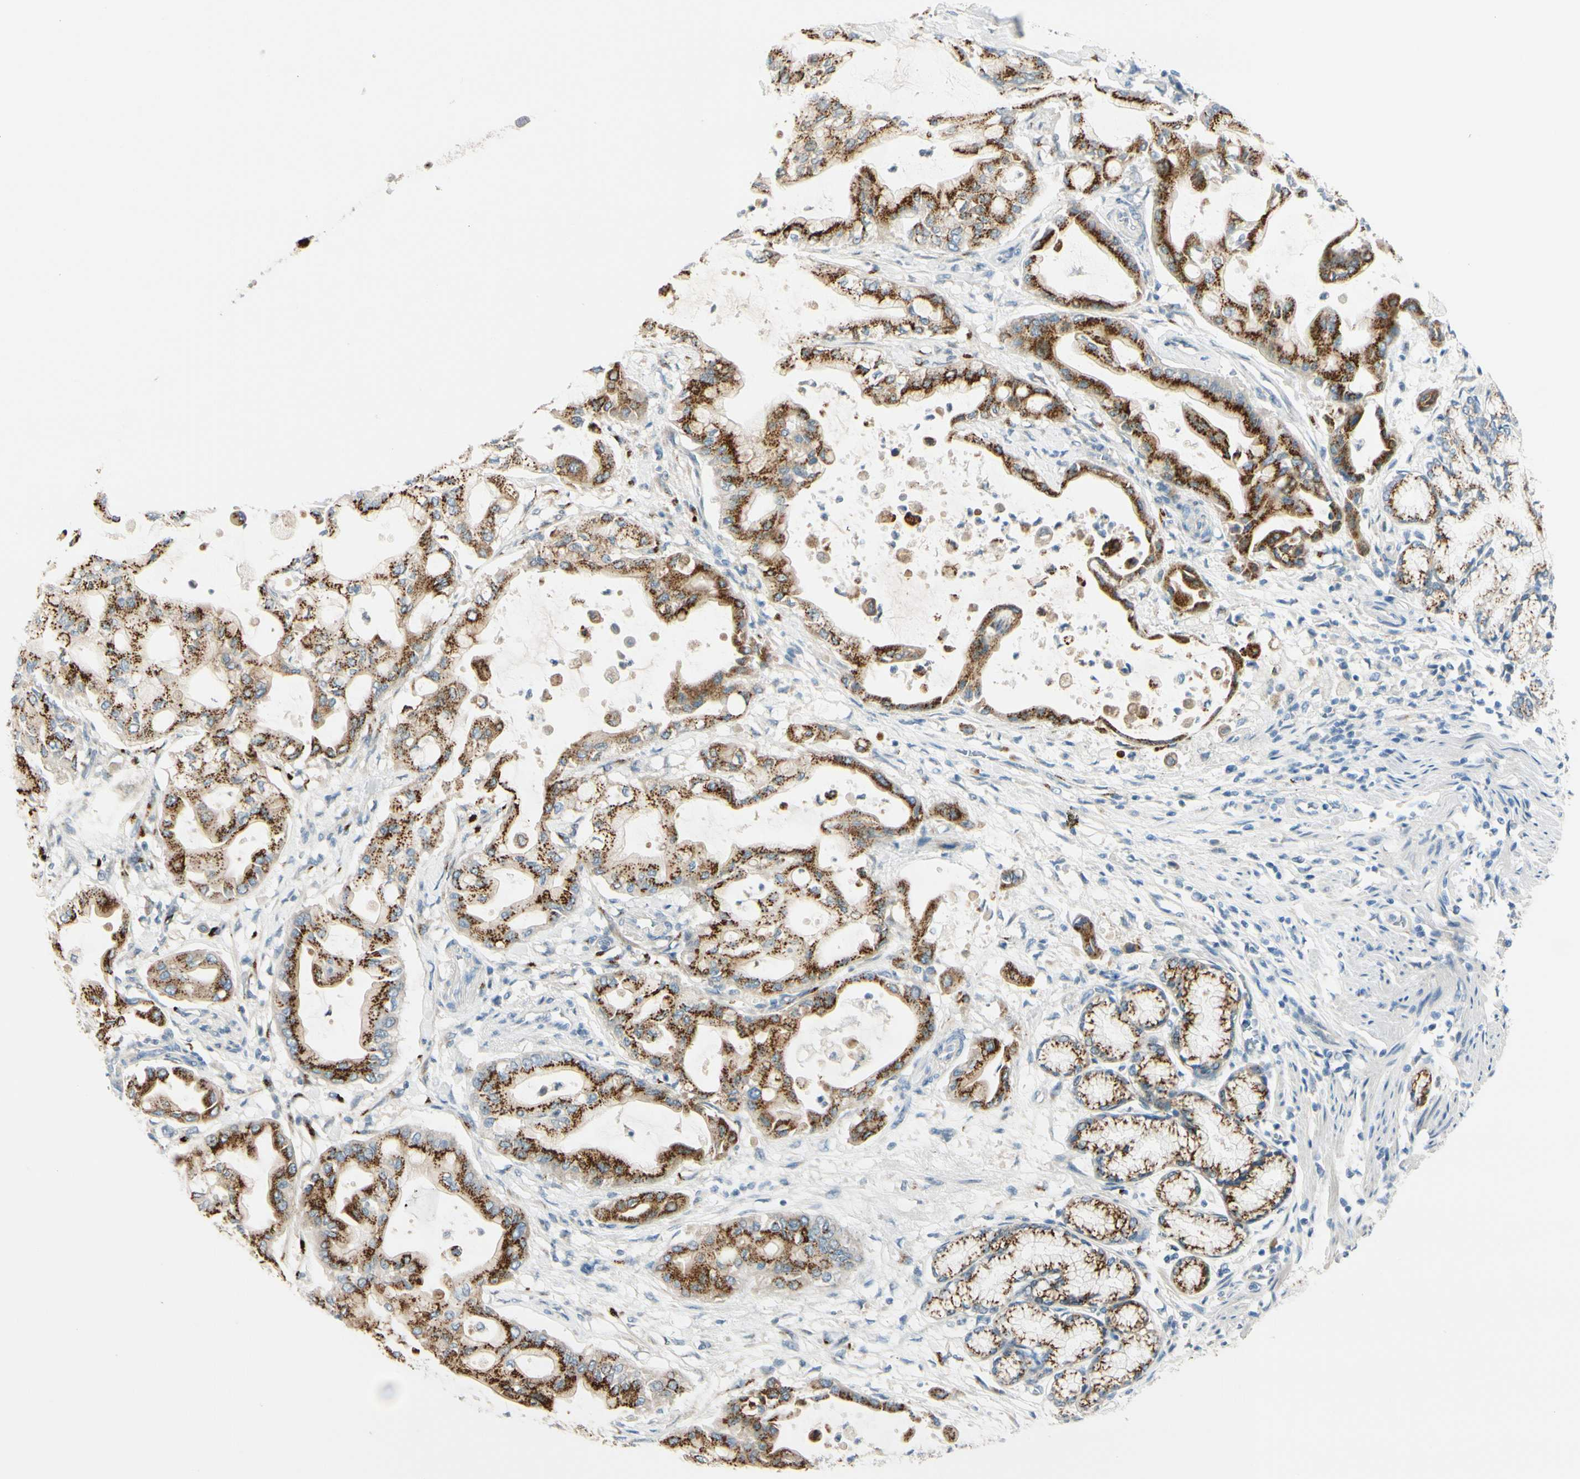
{"staining": {"intensity": "strong", "quantity": ">75%", "location": "cytoplasmic/membranous"}, "tissue": "pancreatic cancer", "cell_type": "Tumor cells", "image_type": "cancer", "snomed": [{"axis": "morphology", "description": "Adenocarcinoma, NOS"}, {"axis": "morphology", "description": "Adenocarcinoma, metastatic, NOS"}, {"axis": "topography", "description": "Lymph node"}, {"axis": "topography", "description": "Pancreas"}, {"axis": "topography", "description": "Duodenum"}], "caption": "Tumor cells show high levels of strong cytoplasmic/membranous staining in about >75% of cells in human pancreatic metastatic adenocarcinoma.", "gene": "GALNT5", "patient": {"sex": "female", "age": 64}}